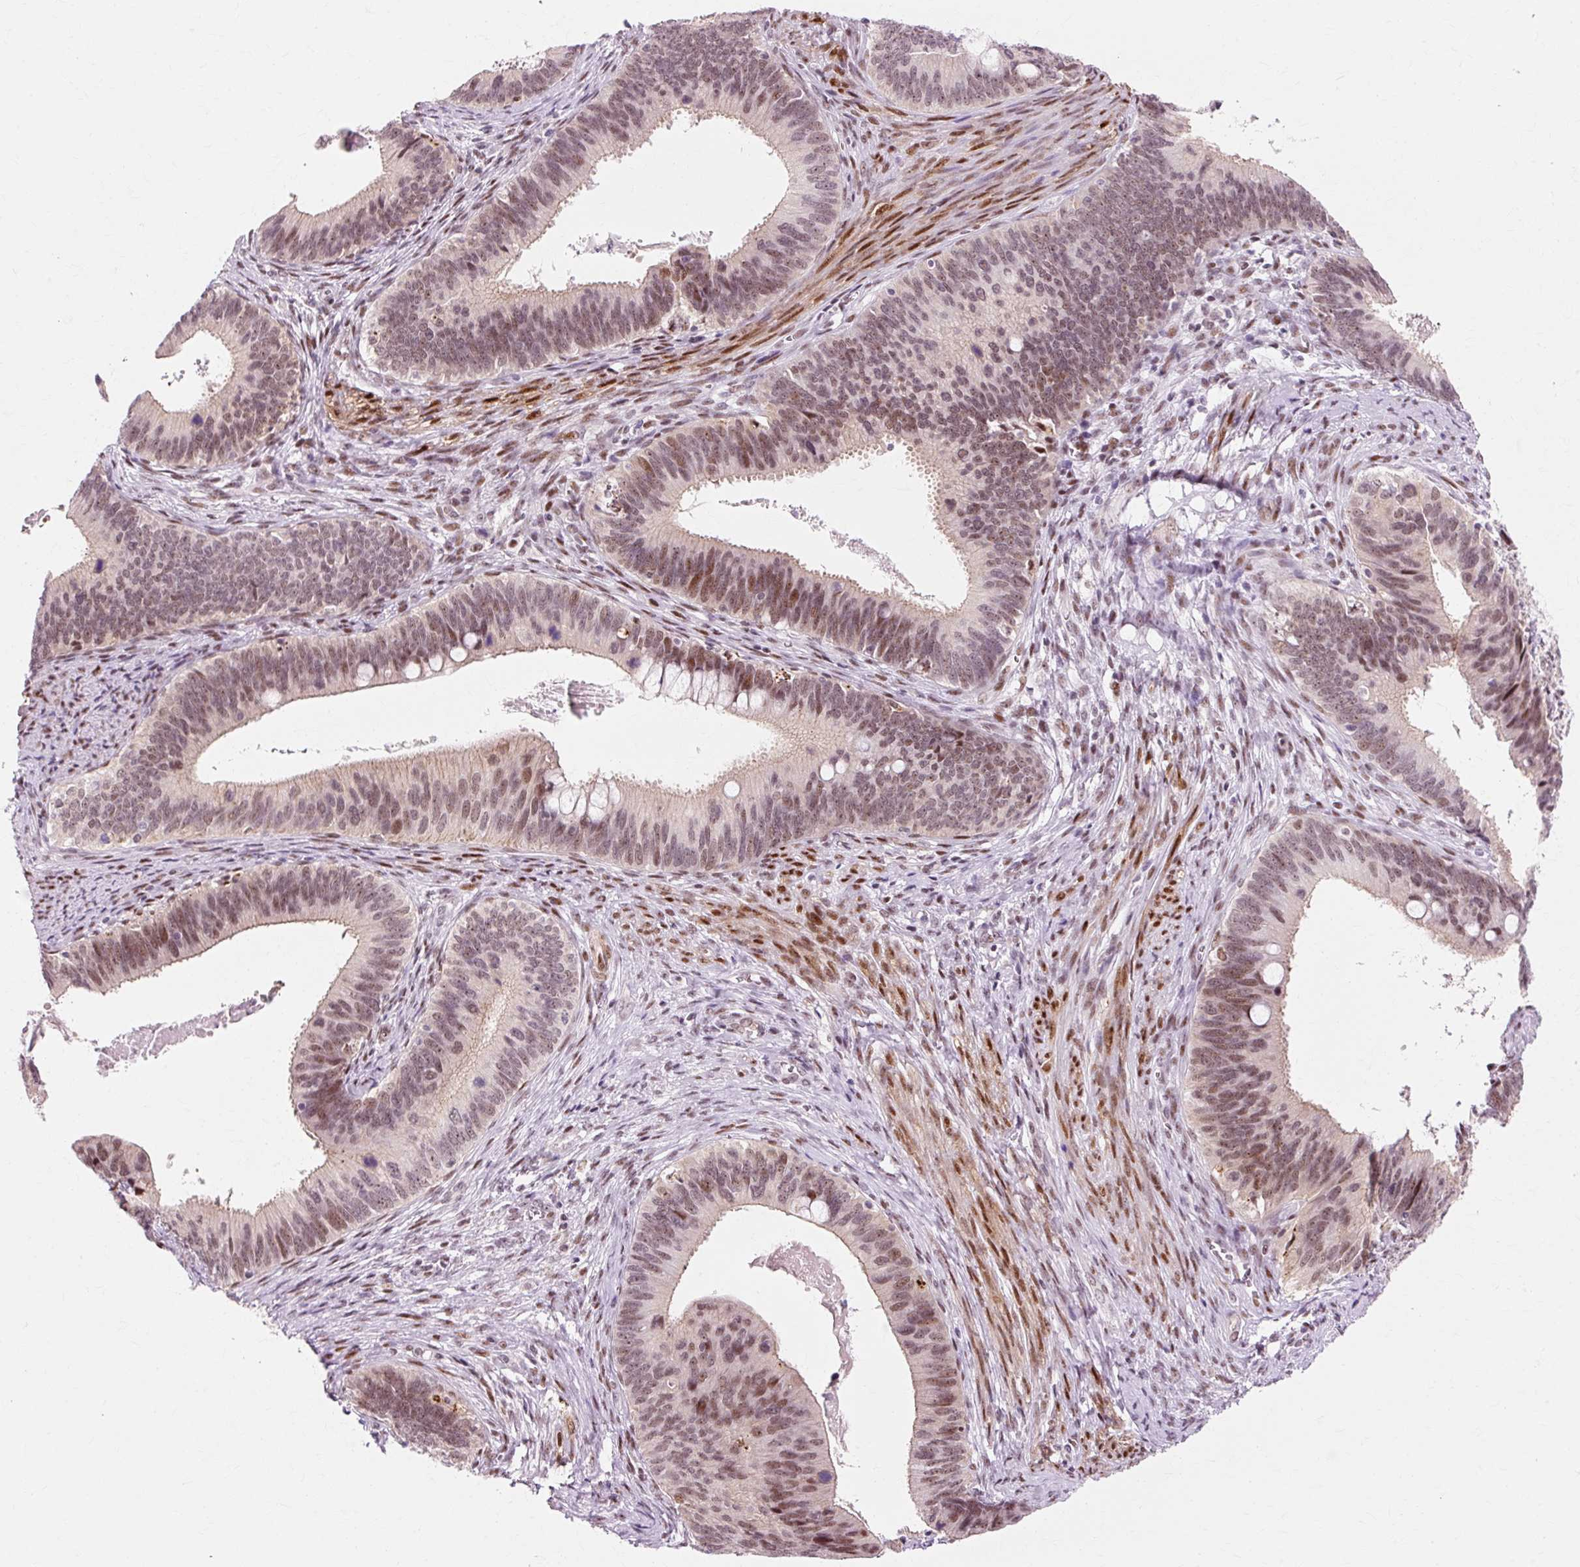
{"staining": {"intensity": "moderate", "quantity": ">75%", "location": "nuclear"}, "tissue": "cervical cancer", "cell_type": "Tumor cells", "image_type": "cancer", "snomed": [{"axis": "morphology", "description": "Adenocarcinoma, NOS"}, {"axis": "topography", "description": "Cervix"}], "caption": "A high-resolution micrograph shows immunohistochemistry (IHC) staining of cervical cancer, which demonstrates moderate nuclear expression in about >75% of tumor cells. (DAB (3,3'-diaminobenzidine) = brown stain, brightfield microscopy at high magnification).", "gene": "MACROD2", "patient": {"sex": "female", "age": 42}}